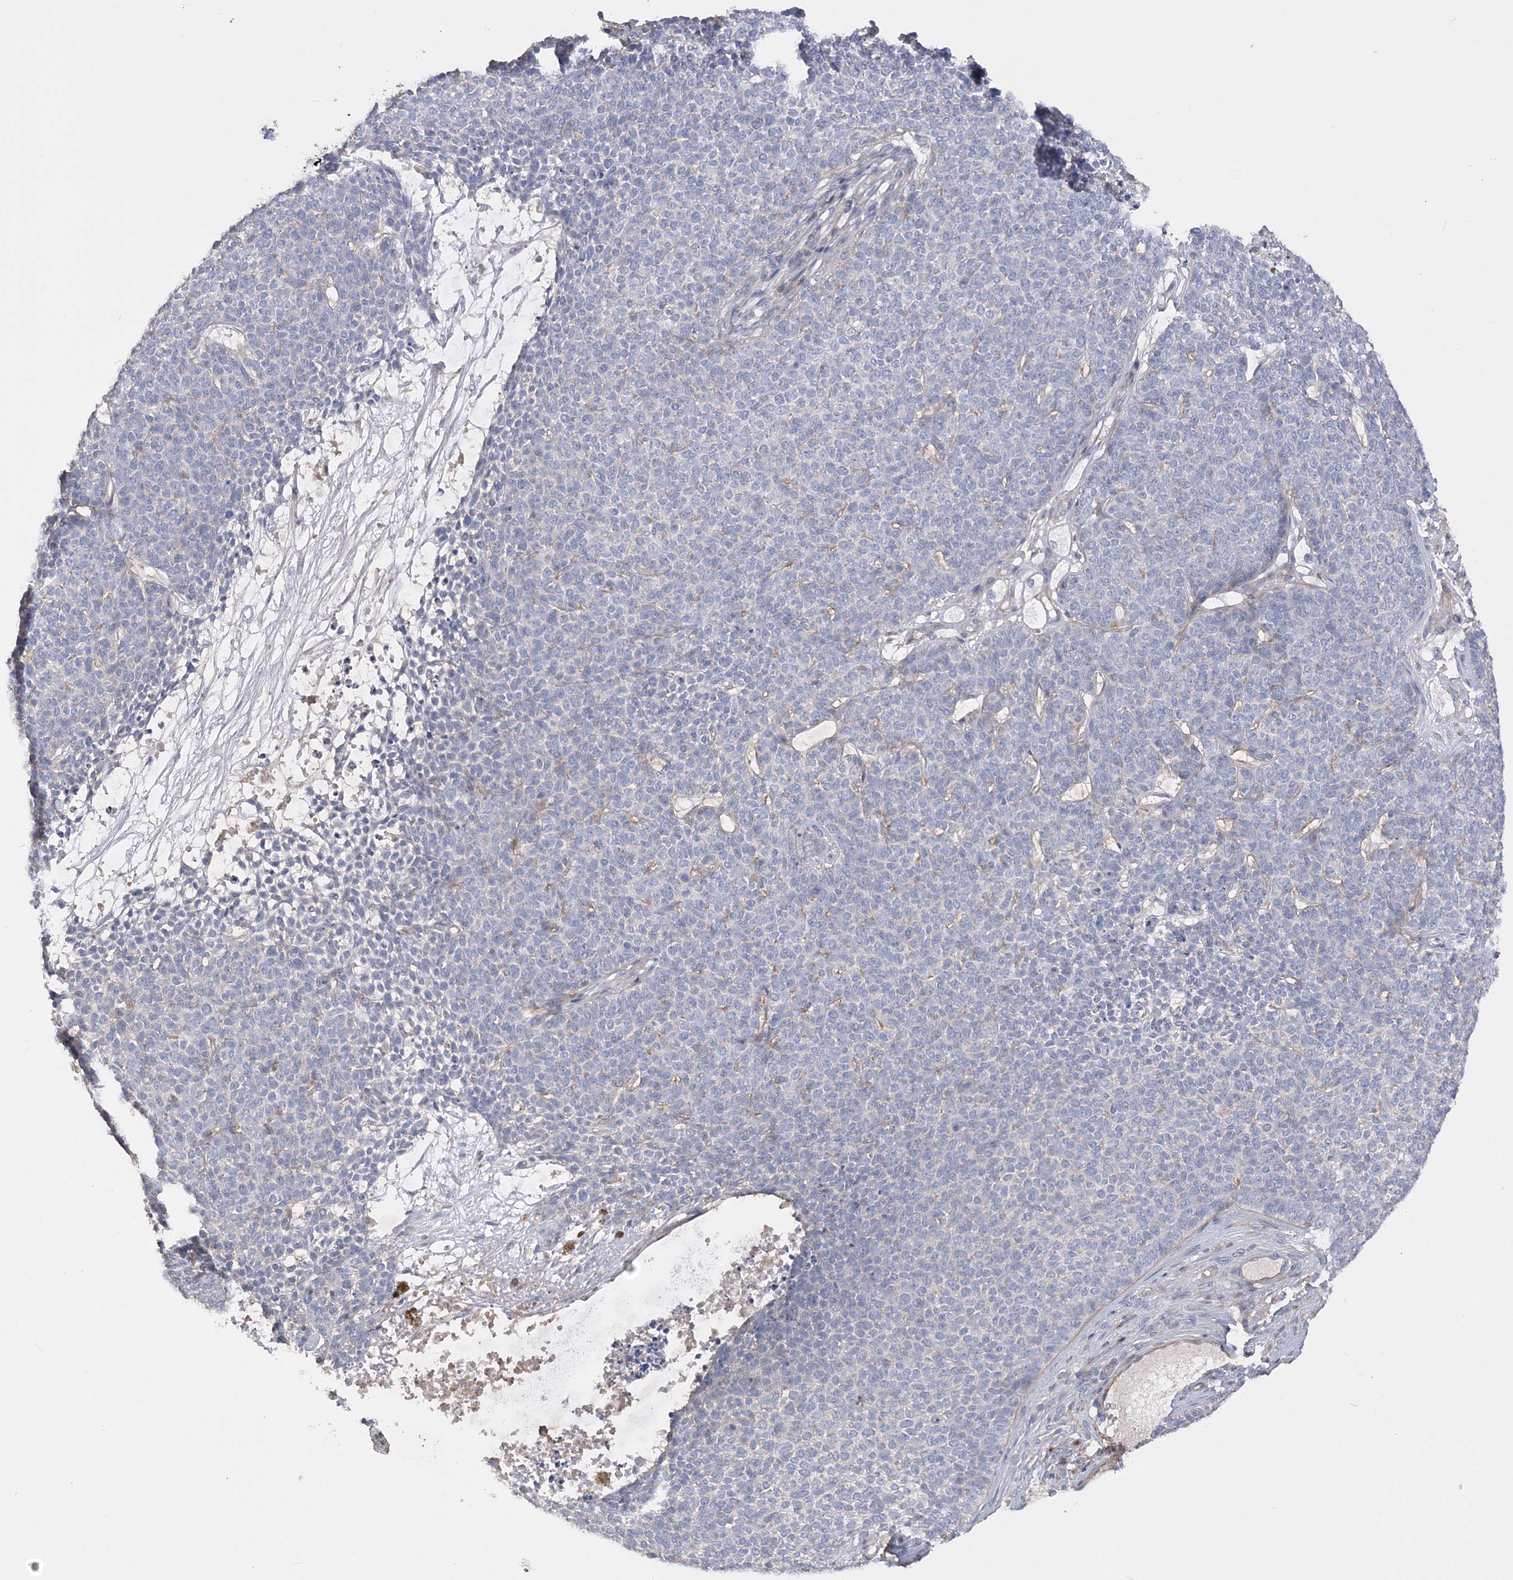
{"staining": {"intensity": "negative", "quantity": "none", "location": "none"}, "tissue": "skin cancer", "cell_type": "Tumor cells", "image_type": "cancer", "snomed": [{"axis": "morphology", "description": "Basal cell carcinoma"}, {"axis": "topography", "description": "Skin"}], "caption": "Human skin cancer (basal cell carcinoma) stained for a protein using IHC displays no positivity in tumor cells.", "gene": "SLFN14", "patient": {"sex": "female", "age": 84}}